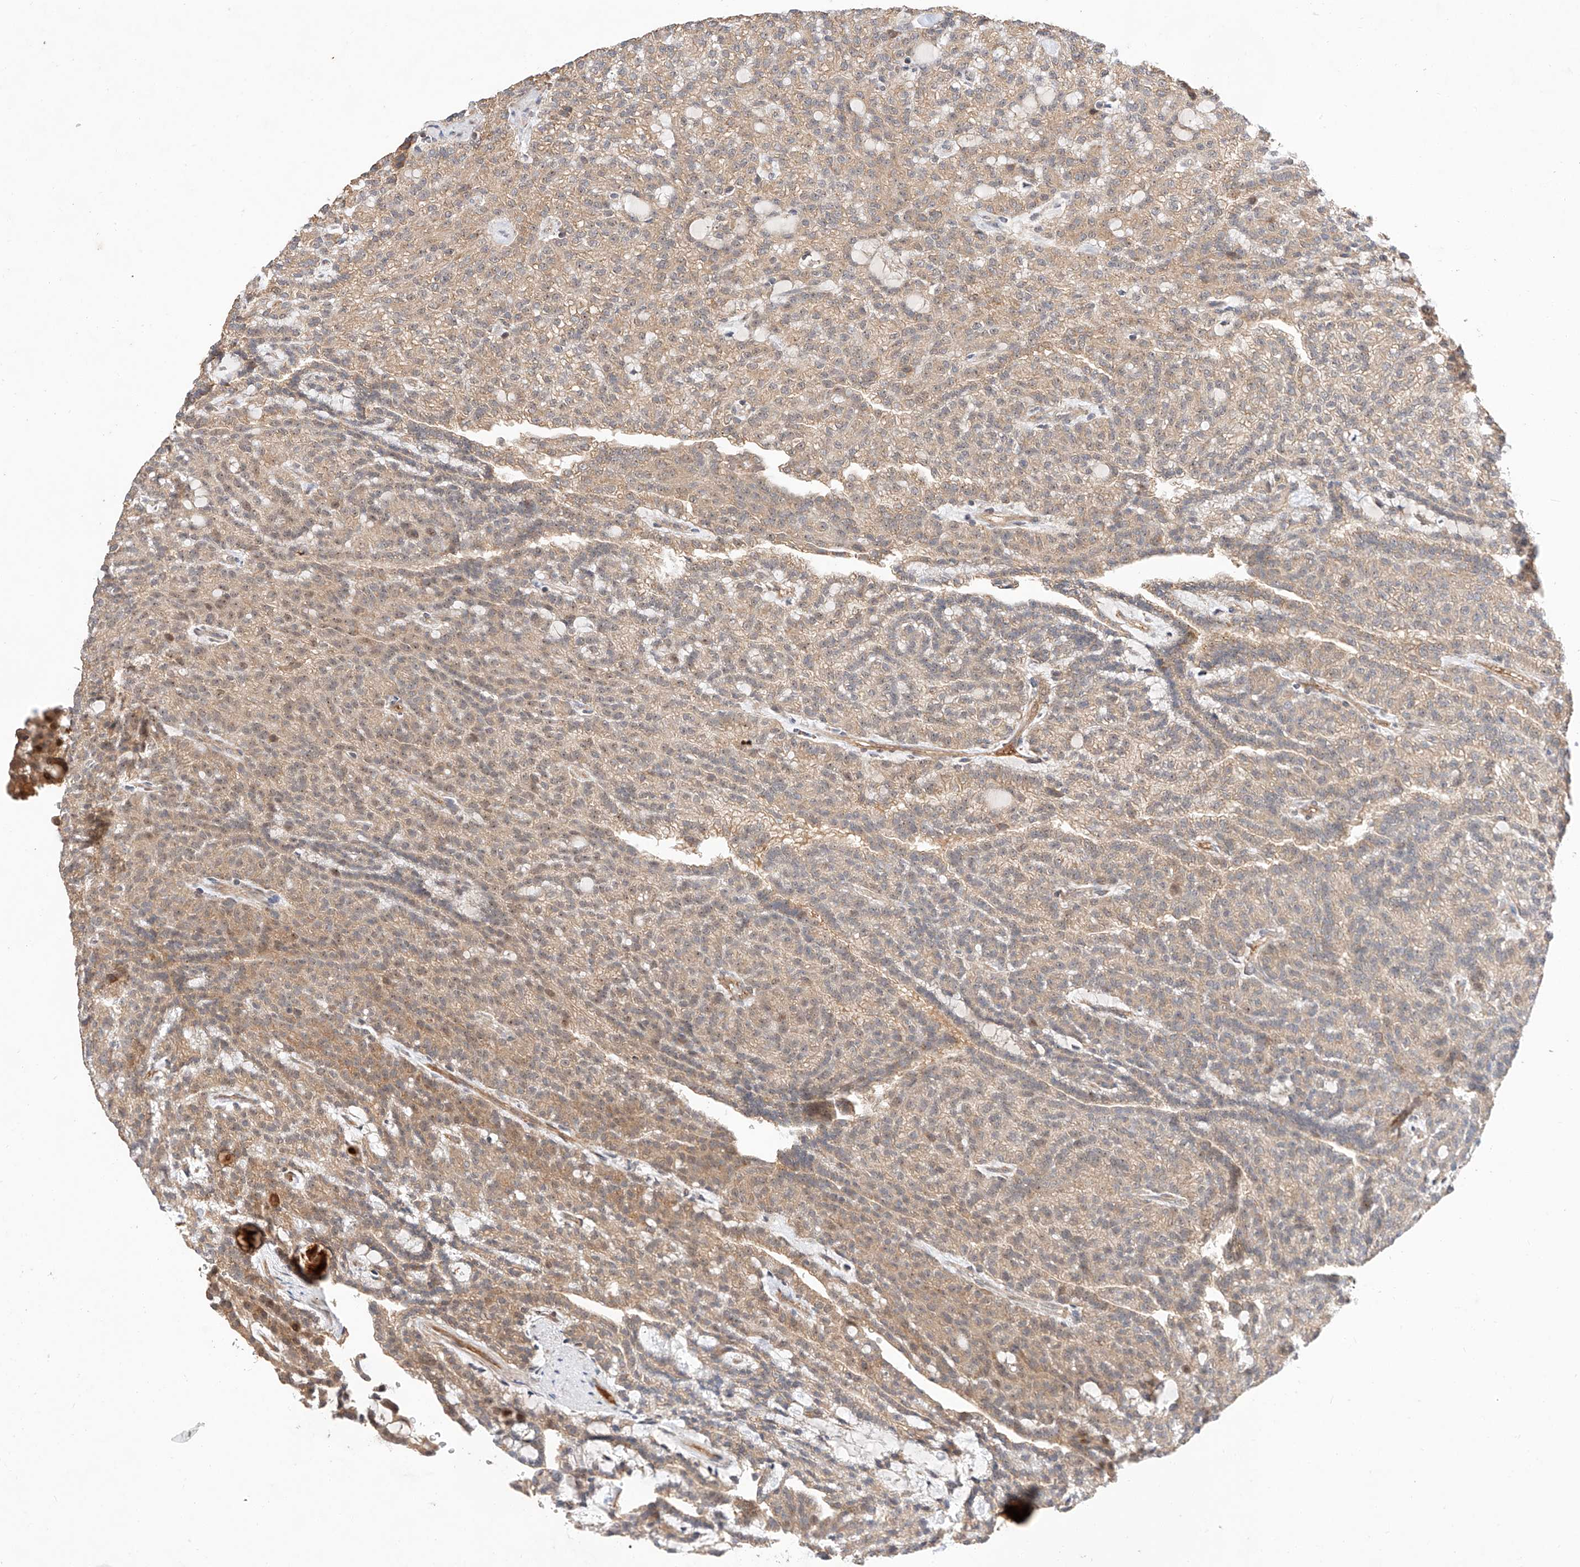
{"staining": {"intensity": "weak", "quantity": ">75%", "location": "cytoplasmic/membranous"}, "tissue": "renal cancer", "cell_type": "Tumor cells", "image_type": "cancer", "snomed": [{"axis": "morphology", "description": "Adenocarcinoma, NOS"}, {"axis": "topography", "description": "Kidney"}], "caption": "A brown stain shows weak cytoplasmic/membranous staining of a protein in human adenocarcinoma (renal) tumor cells.", "gene": "RAB23", "patient": {"sex": "male", "age": 63}}